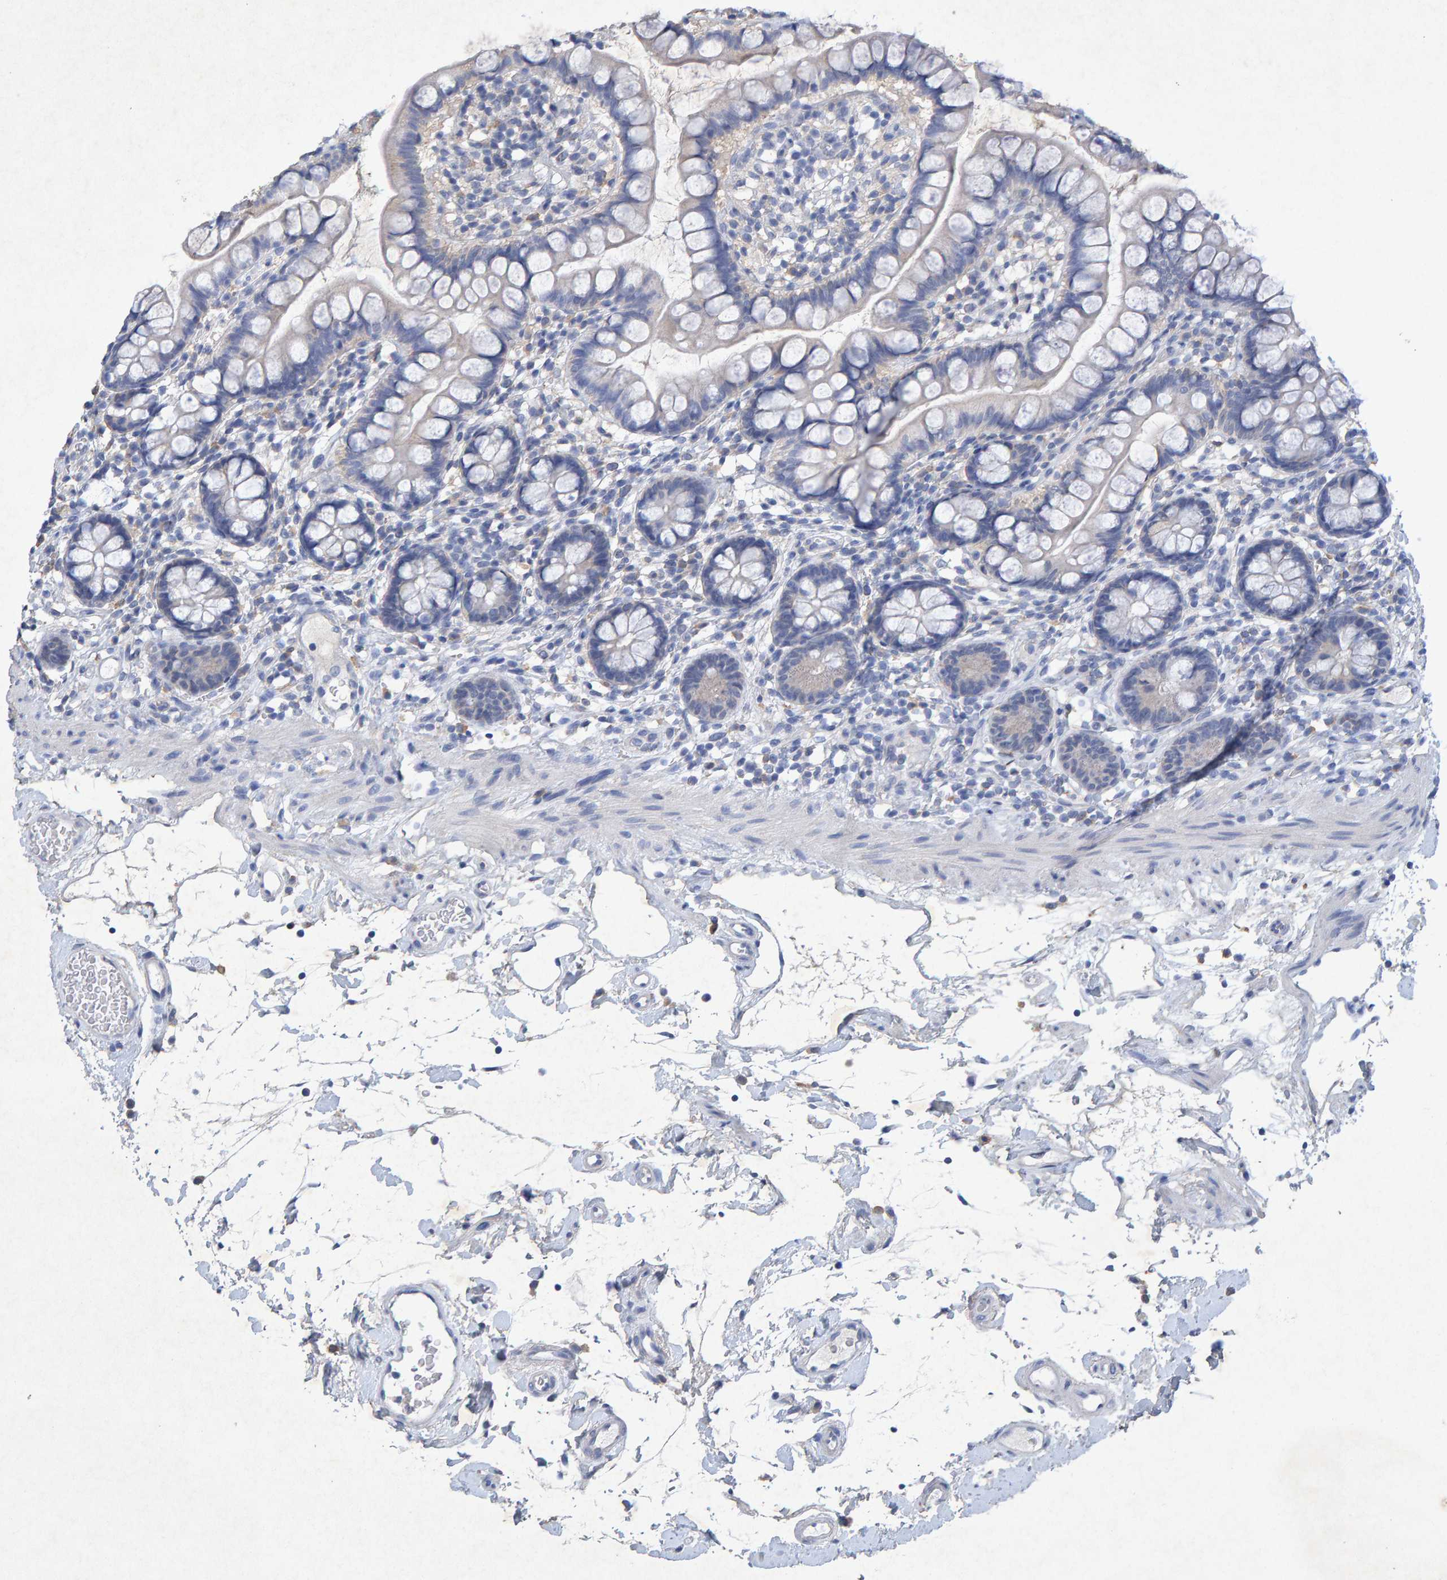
{"staining": {"intensity": "negative", "quantity": "none", "location": "none"}, "tissue": "small intestine", "cell_type": "Glandular cells", "image_type": "normal", "snomed": [{"axis": "morphology", "description": "Normal tissue, NOS"}, {"axis": "topography", "description": "Small intestine"}], "caption": "This micrograph is of normal small intestine stained with IHC to label a protein in brown with the nuclei are counter-stained blue. There is no expression in glandular cells.", "gene": "CTH", "patient": {"sex": "female", "age": 84}}